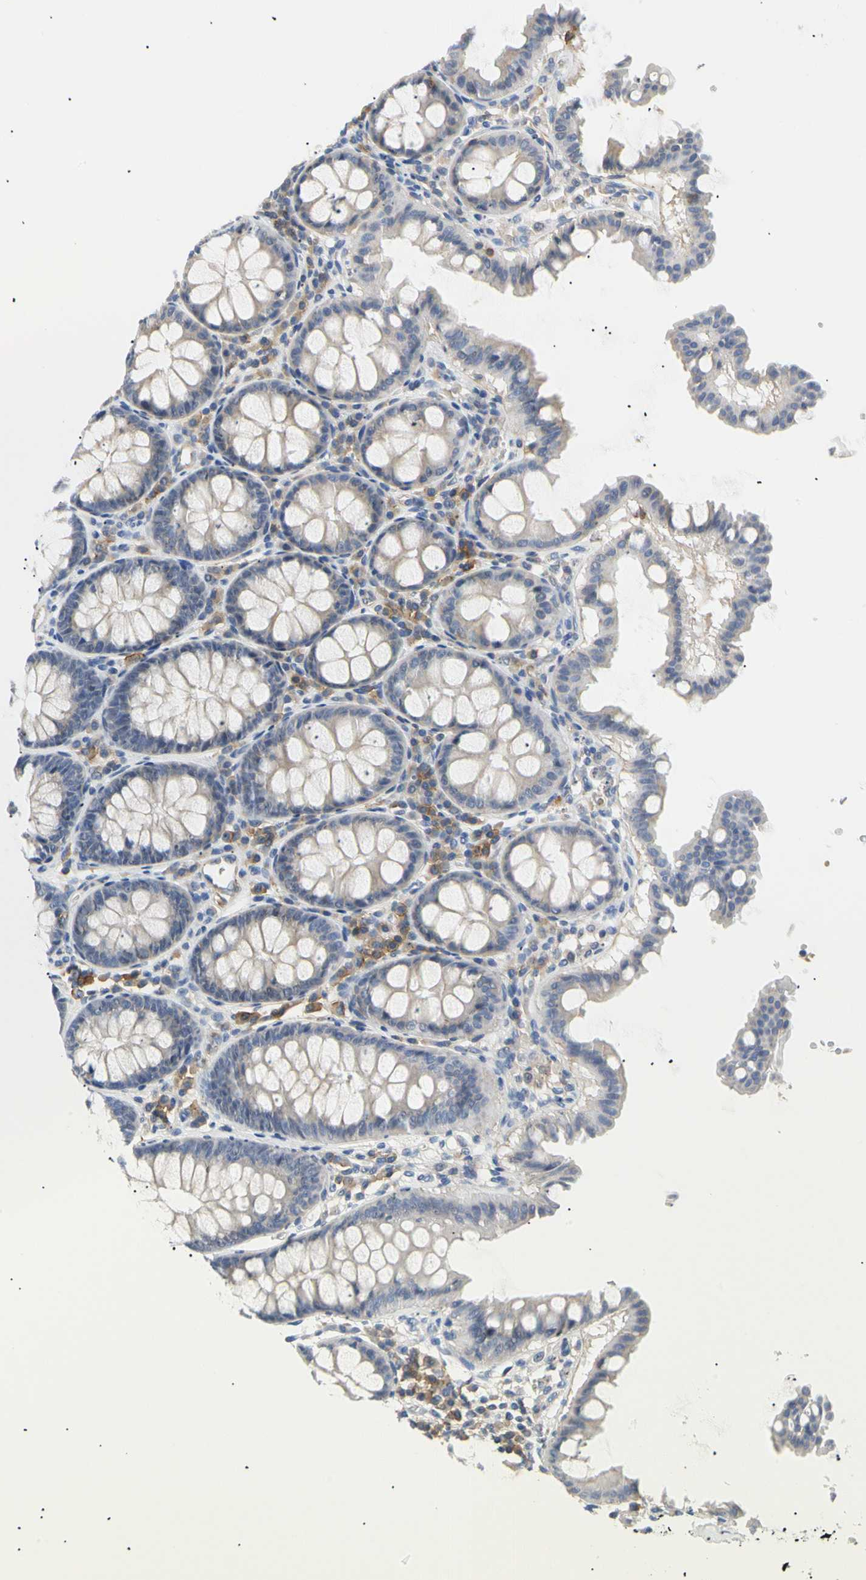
{"staining": {"intensity": "moderate", "quantity": "25%-75%", "location": "cytoplasmic/membranous"}, "tissue": "colon", "cell_type": "Endothelial cells", "image_type": "normal", "snomed": [{"axis": "morphology", "description": "Normal tissue, NOS"}, {"axis": "topography", "description": "Colon"}], "caption": "Endothelial cells demonstrate moderate cytoplasmic/membranous expression in about 25%-75% of cells in unremarkable colon.", "gene": "TNFRSF18", "patient": {"sex": "female", "age": 61}}